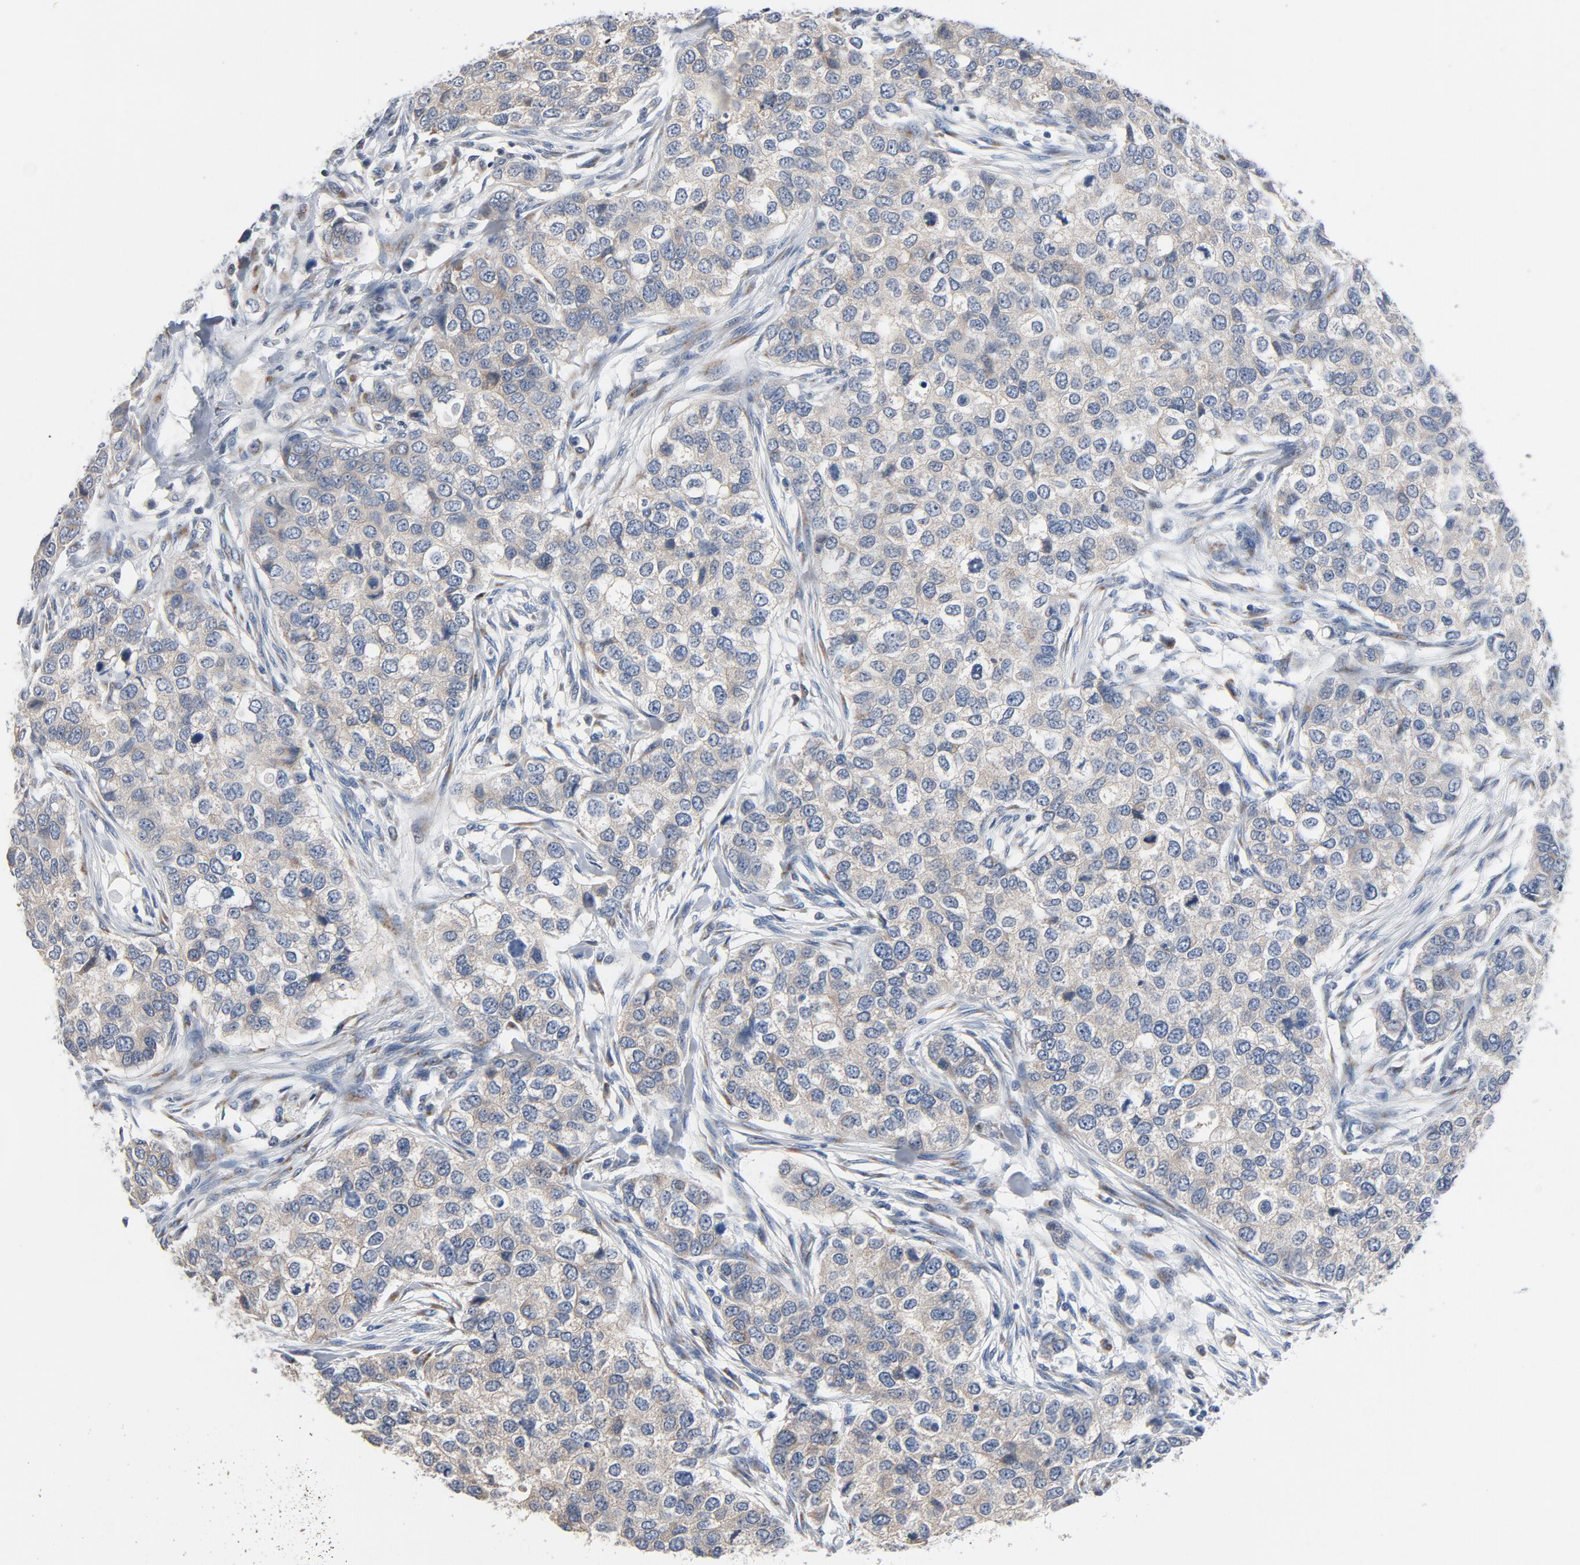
{"staining": {"intensity": "moderate", "quantity": ">75%", "location": "cytoplasmic/membranous"}, "tissue": "breast cancer", "cell_type": "Tumor cells", "image_type": "cancer", "snomed": [{"axis": "morphology", "description": "Normal tissue, NOS"}, {"axis": "morphology", "description": "Duct carcinoma"}, {"axis": "topography", "description": "Breast"}], "caption": "Breast intraductal carcinoma was stained to show a protein in brown. There is medium levels of moderate cytoplasmic/membranous expression in approximately >75% of tumor cells.", "gene": "YIPF6", "patient": {"sex": "female", "age": 49}}